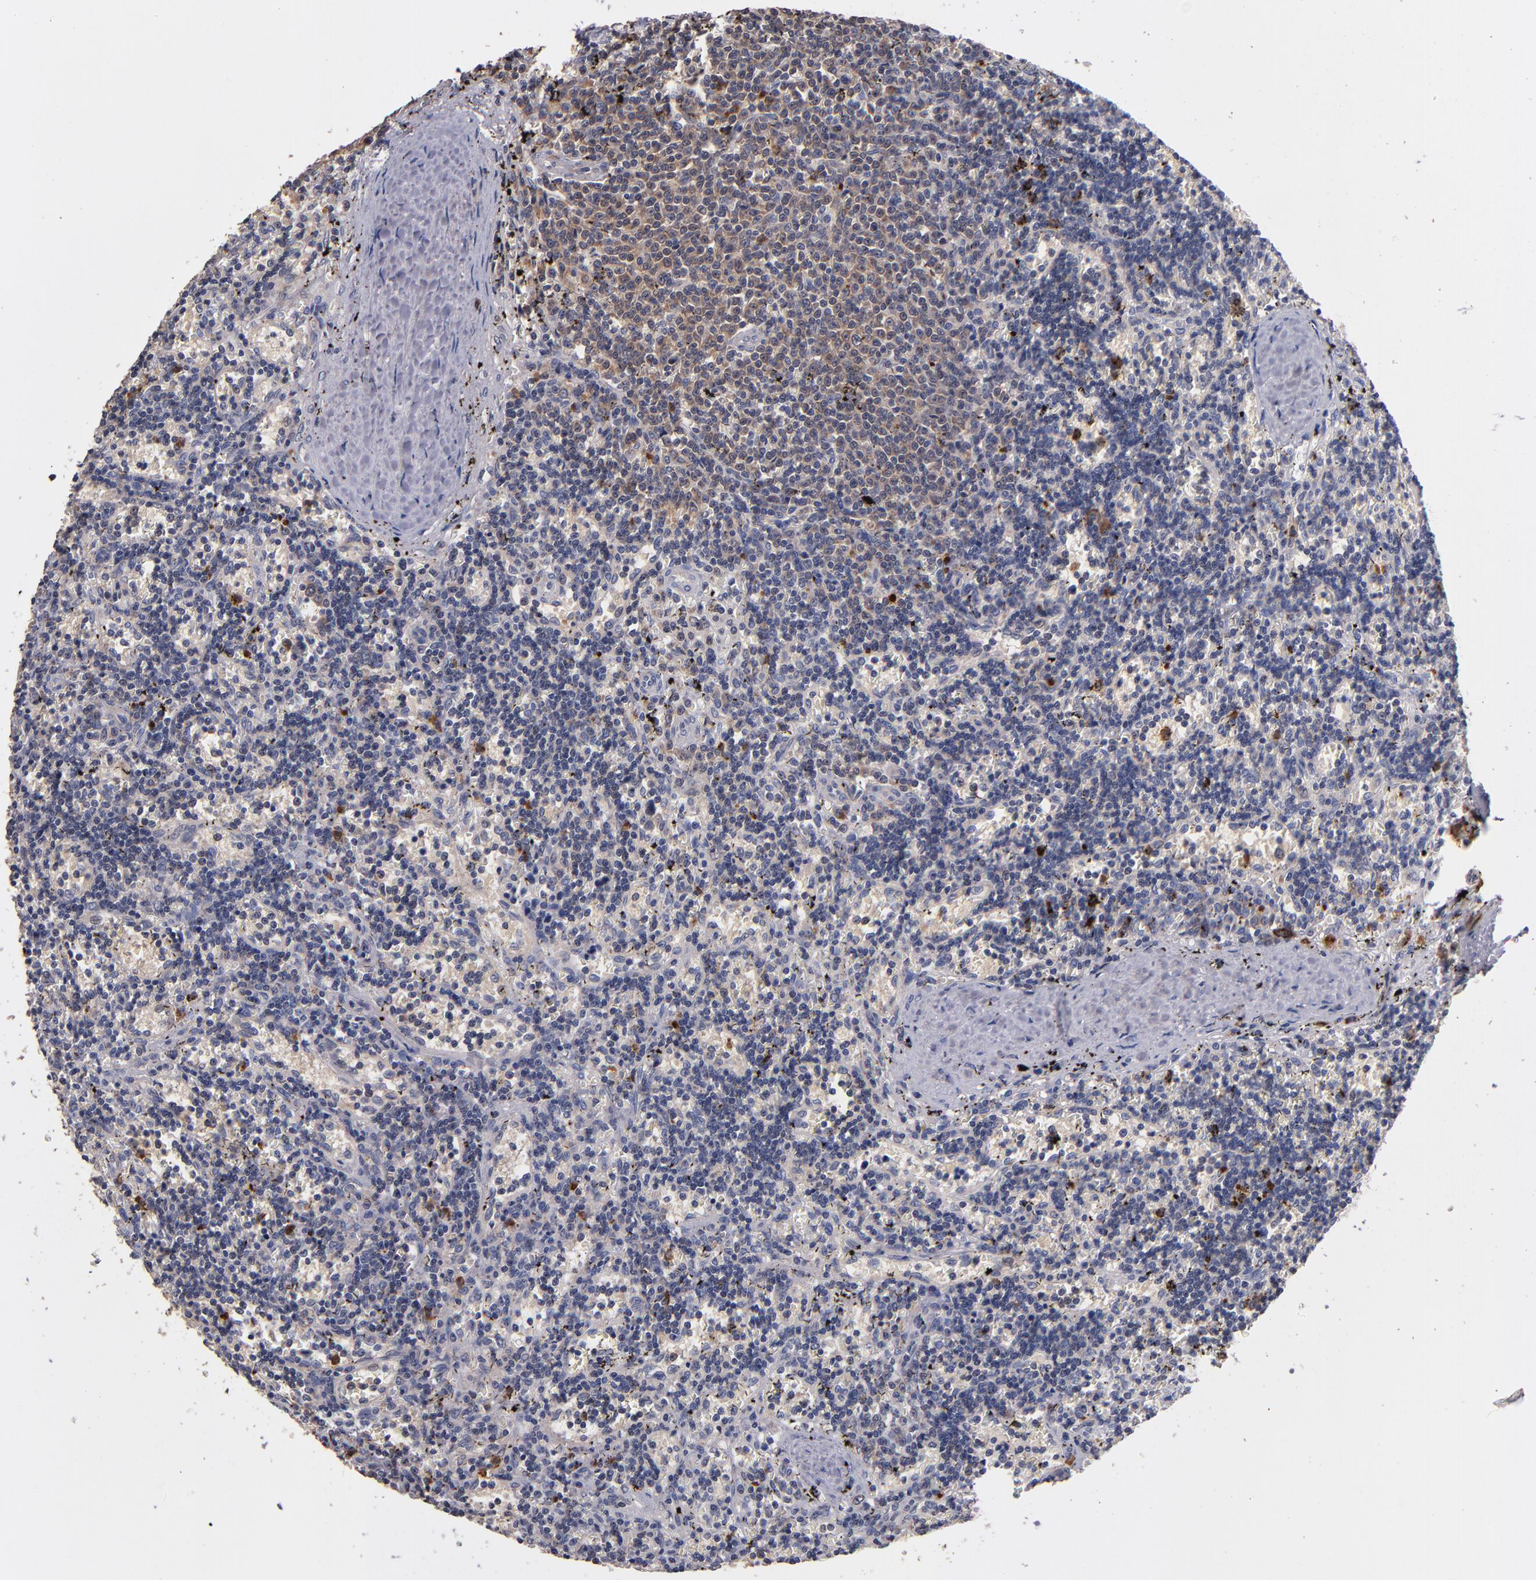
{"staining": {"intensity": "negative", "quantity": "none", "location": "none"}, "tissue": "lymphoma", "cell_type": "Tumor cells", "image_type": "cancer", "snomed": [{"axis": "morphology", "description": "Malignant lymphoma, non-Hodgkin's type, Low grade"}, {"axis": "topography", "description": "Spleen"}], "caption": "Immunohistochemical staining of human low-grade malignant lymphoma, non-Hodgkin's type displays no significant expression in tumor cells.", "gene": "TTLL12", "patient": {"sex": "male", "age": 60}}